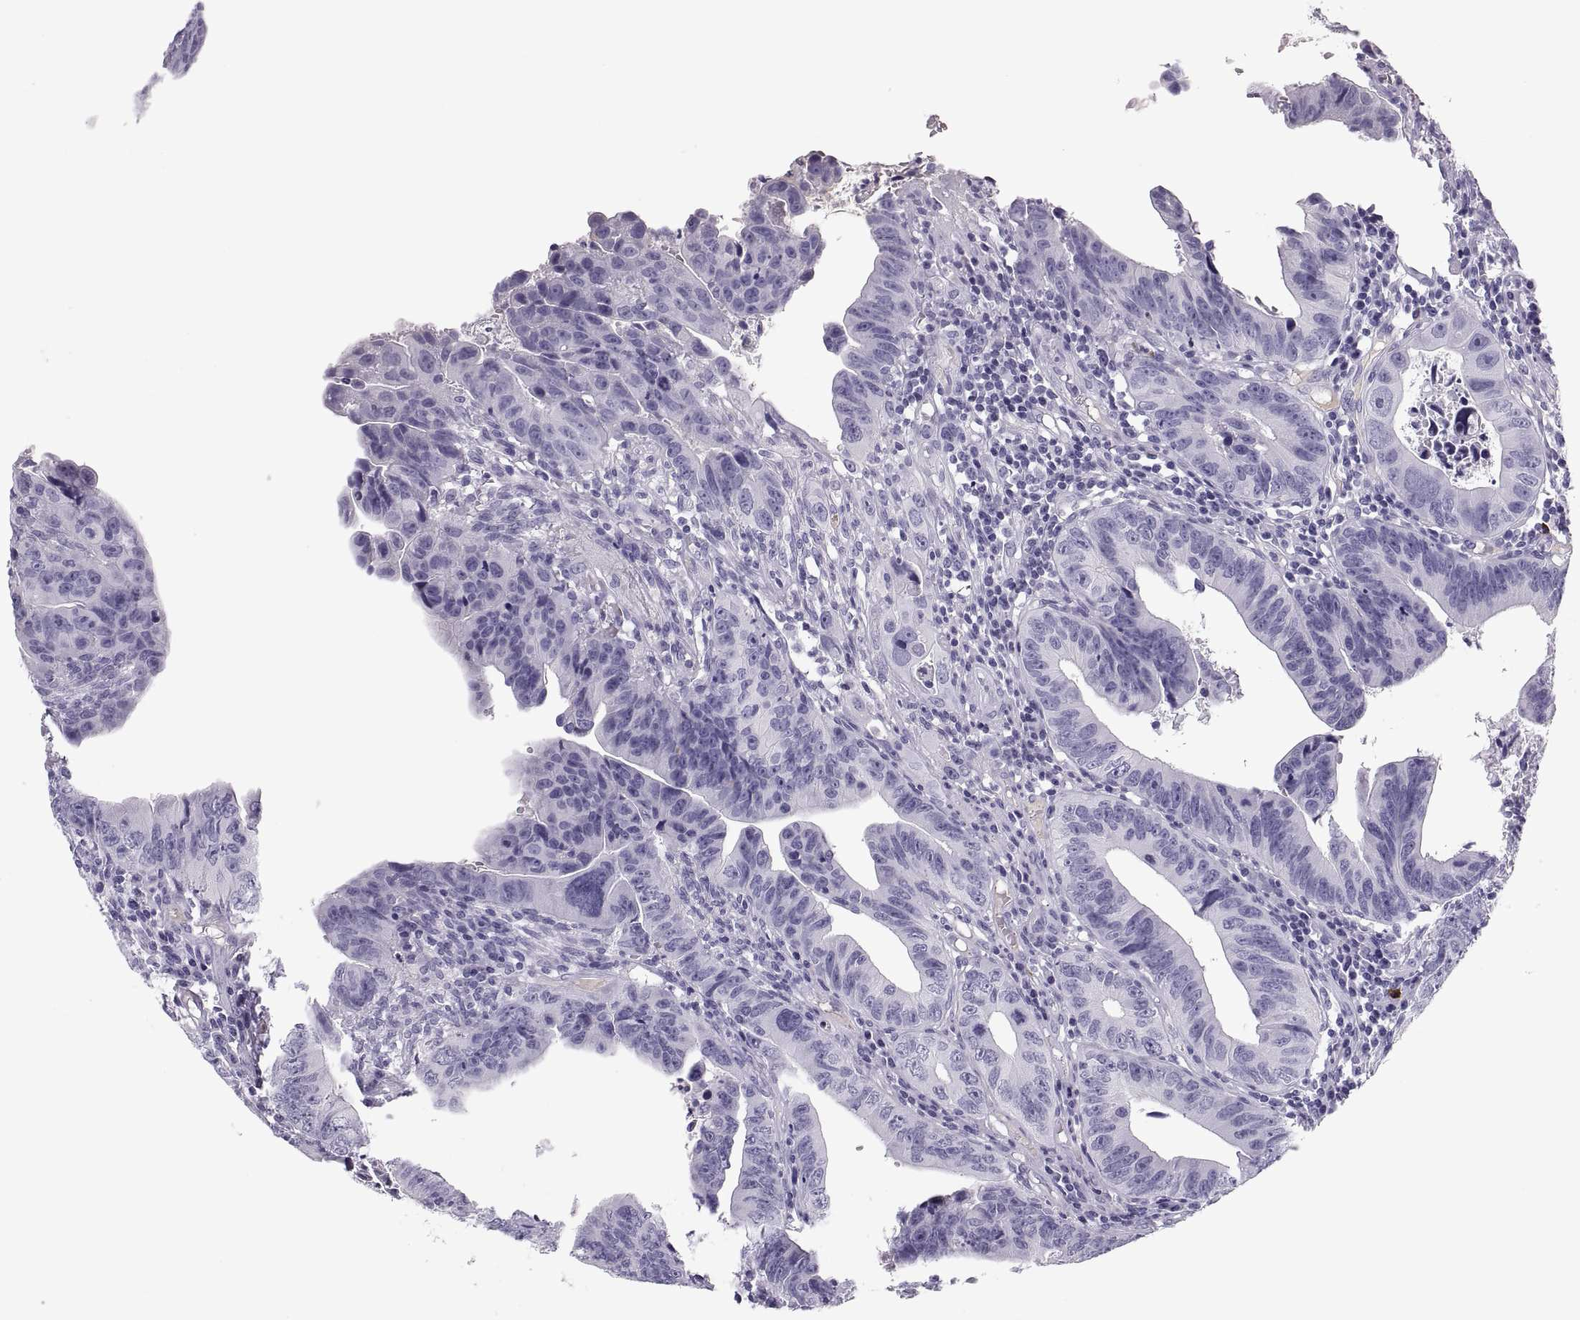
{"staining": {"intensity": "negative", "quantity": "none", "location": "none"}, "tissue": "colorectal cancer", "cell_type": "Tumor cells", "image_type": "cancer", "snomed": [{"axis": "morphology", "description": "Adenocarcinoma, NOS"}, {"axis": "topography", "description": "Colon"}], "caption": "An image of colorectal adenocarcinoma stained for a protein displays no brown staining in tumor cells.", "gene": "MAGEB2", "patient": {"sex": "female", "age": 87}}